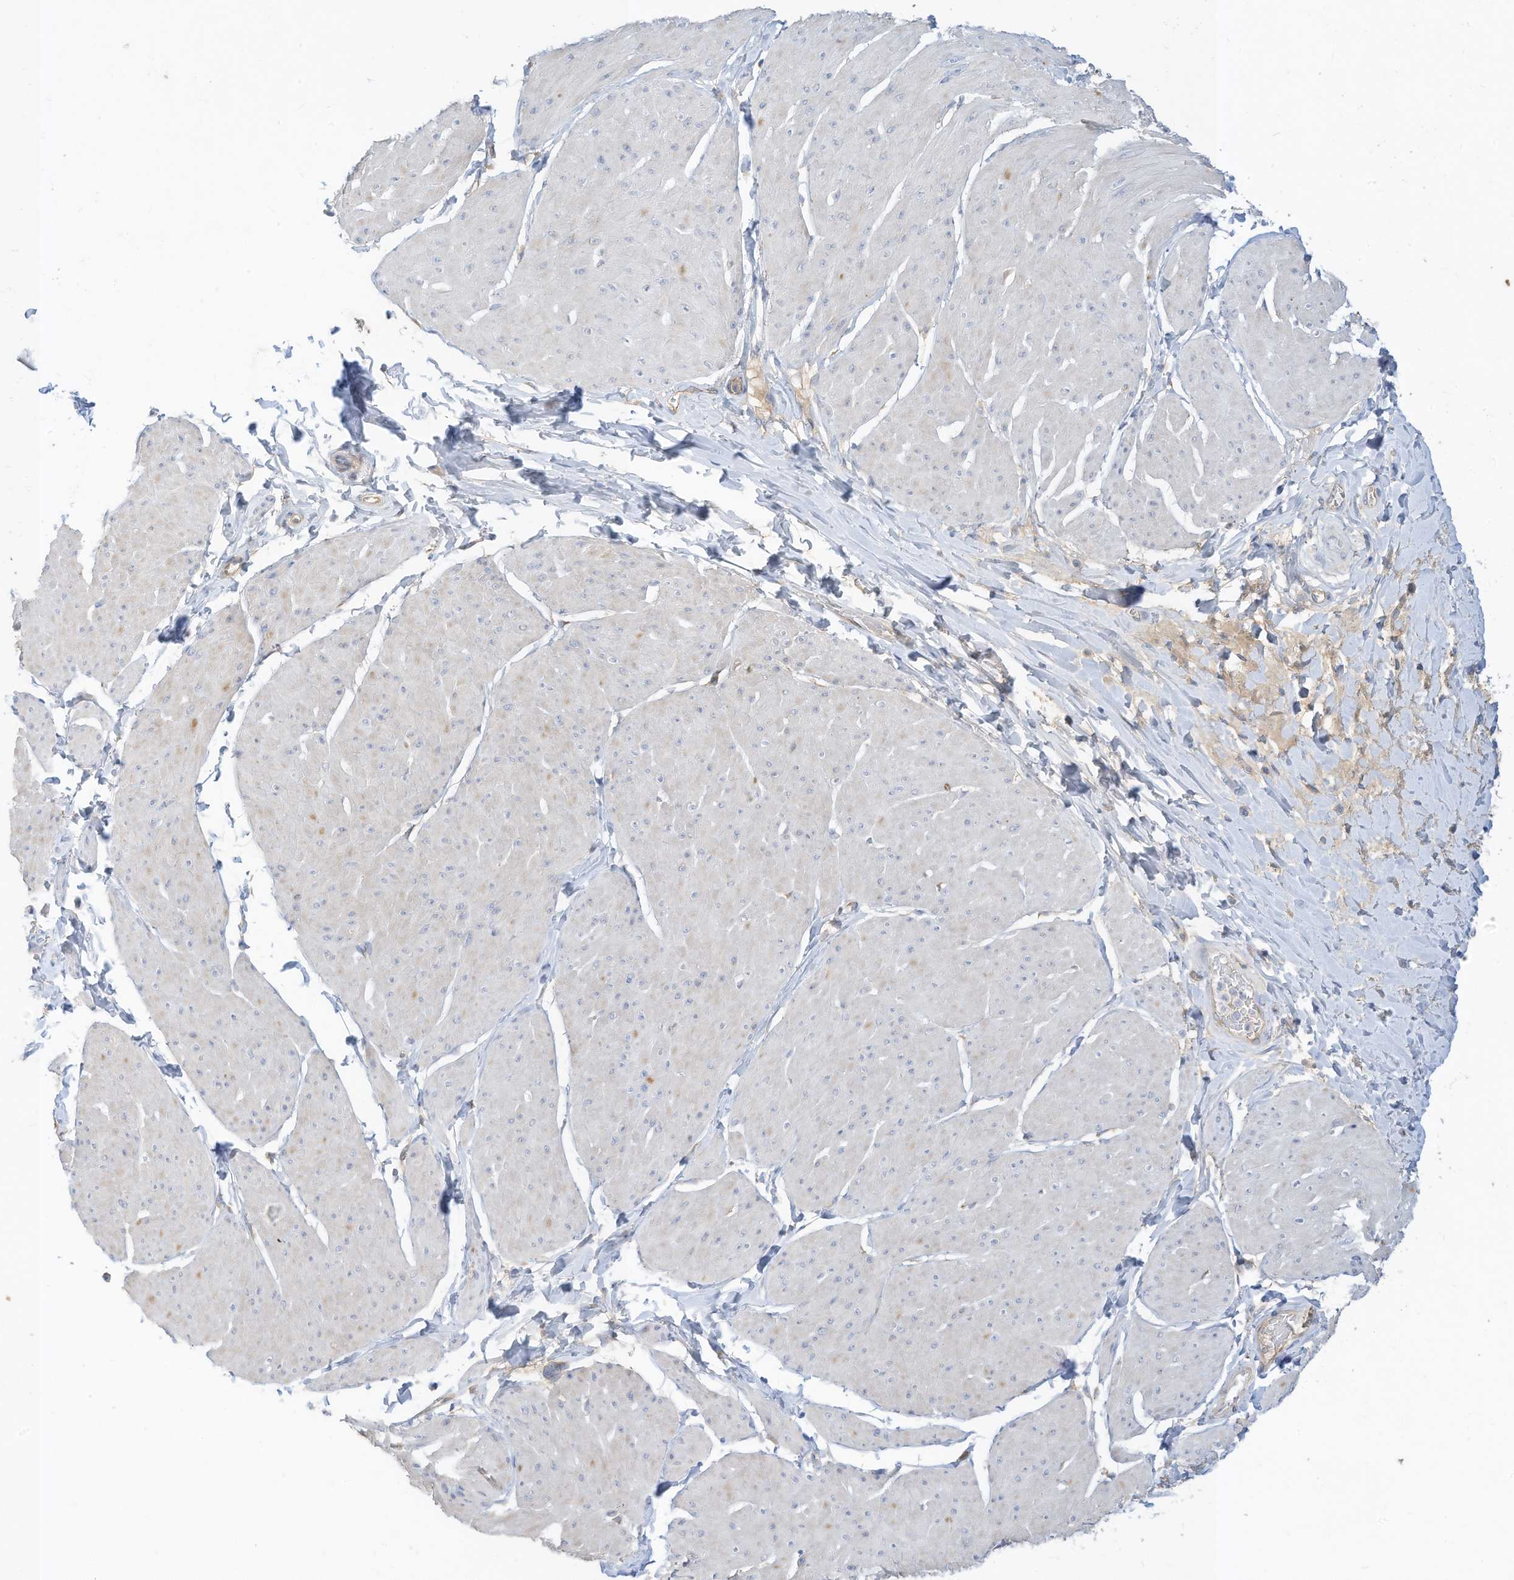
{"staining": {"intensity": "negative", "quantity": "none", "location": "none"}, "tissue": "smooth muscle", "cell_type": "Smooth muscle cells", "image_type": "normal", "snomed": [{"axis": "morphology", "description": "Urothelial carcinoma, High grade"}, {"axis": "topography", "description": "Urinary bladder"}], "caption": "DAB immunohistochemical staining of unremarkable smooth muscle reveals no significant positivity in smooth muscle cells.", "gene": "RASA2", "patient": {"sex": "male", "age": 46}}